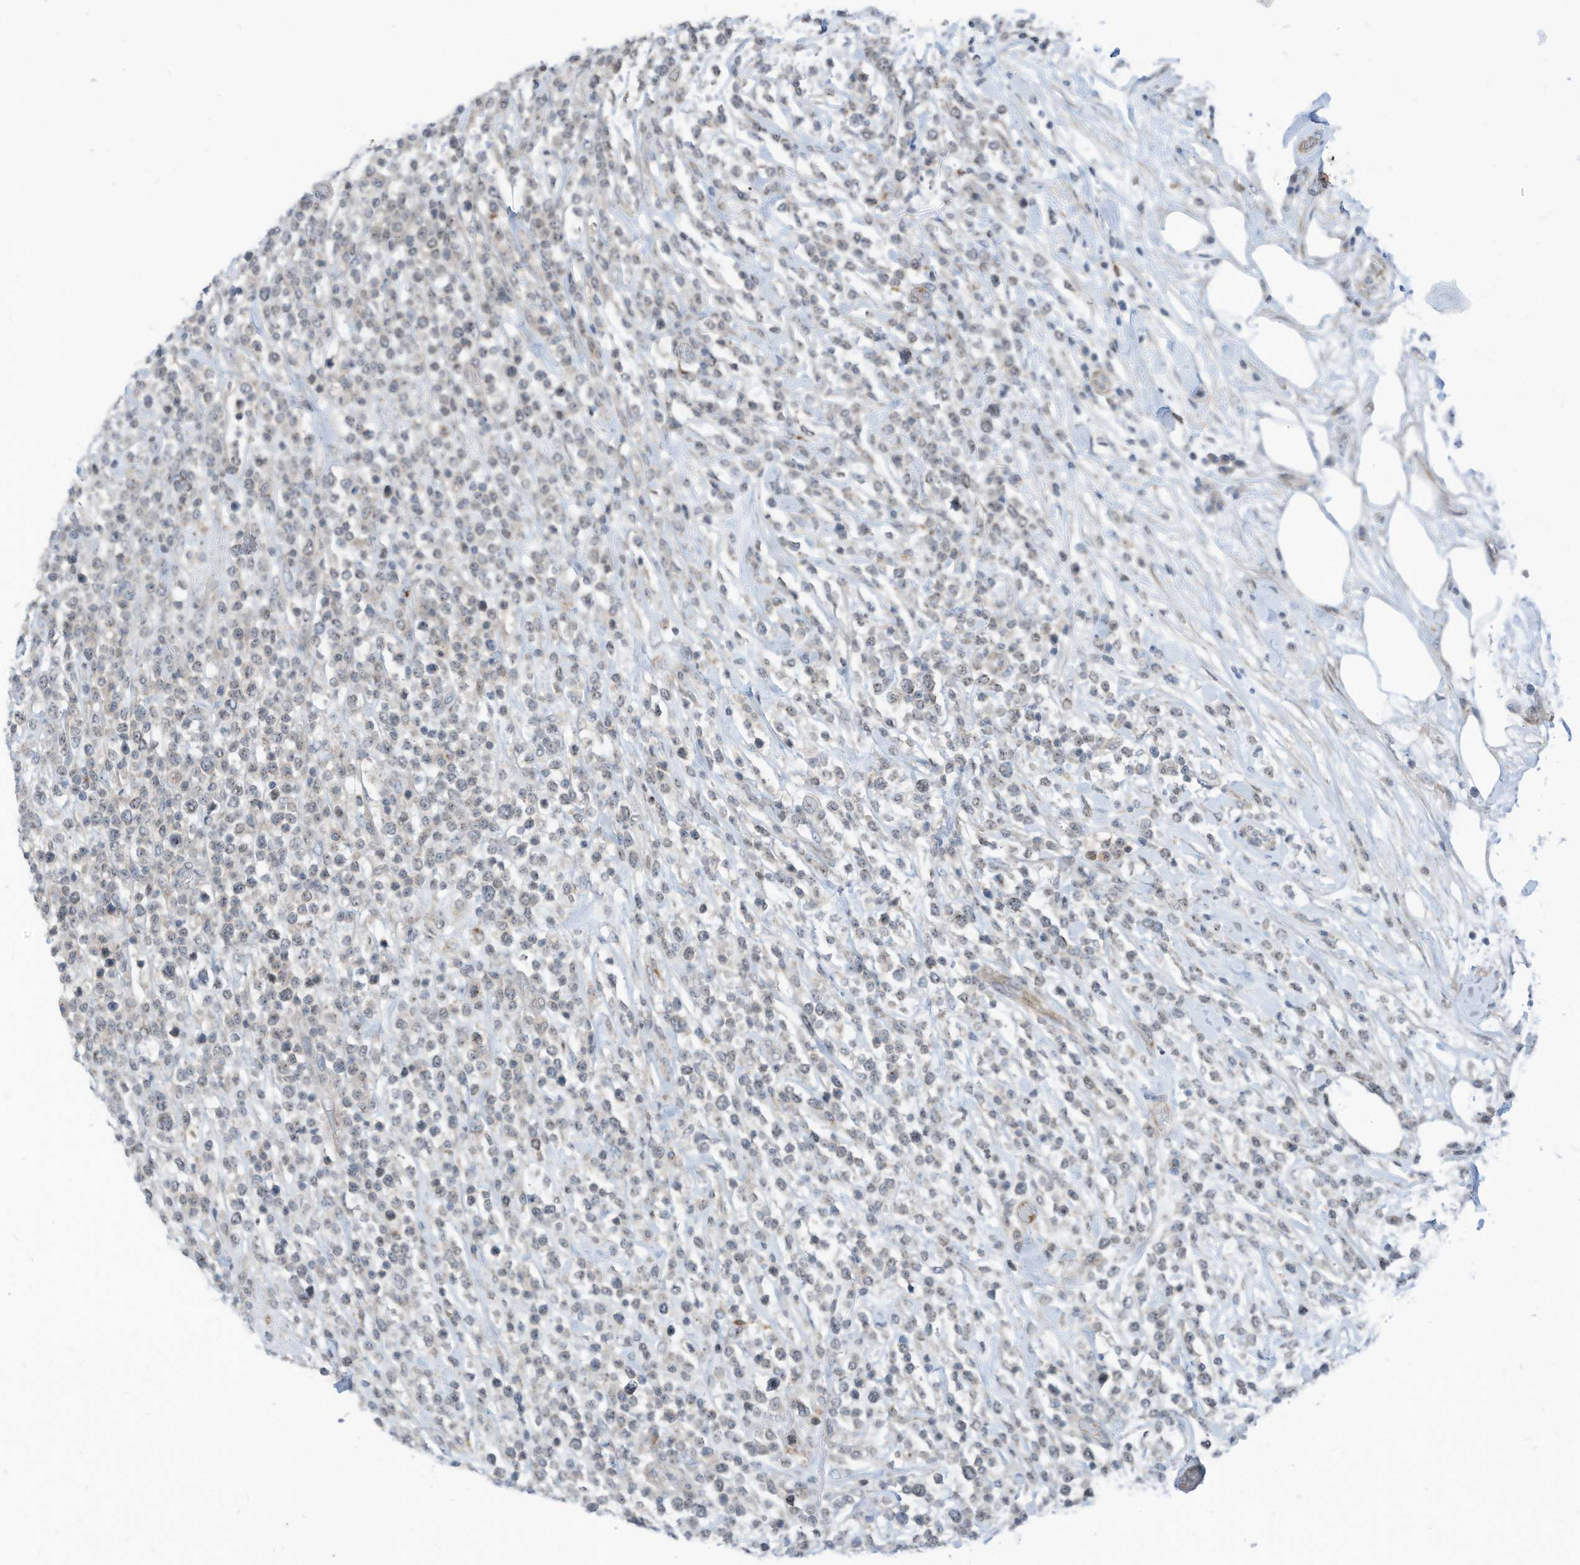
{"staining": {"intensity": "negative", "quantity": "none", "location": "none"}, "tissue": "lymphoma", "cell_type": "Tumor cells", "image_type": "cancer", "snomed": [{"axis": "morphology", "description": "Malignant lymphoma, non-Hodgkin's type, High grade"}, {"axis": "topography", "description": "Colon"}], "caption": "High power microscopy micrograph of an immunohistochemistry (IHC) histopathology image of malignant lymphoma, non-Hodgkin's type (high-grade), revealing no significant positivity in tumor cells. The staining was performed using DAB to visualize the protein expression in brown, while the nuclei were stained in blue with hematoxylin (Magnification: 20x).", "gene": "GPATCH3", "patient": {"sex": "female", "age": 53}}